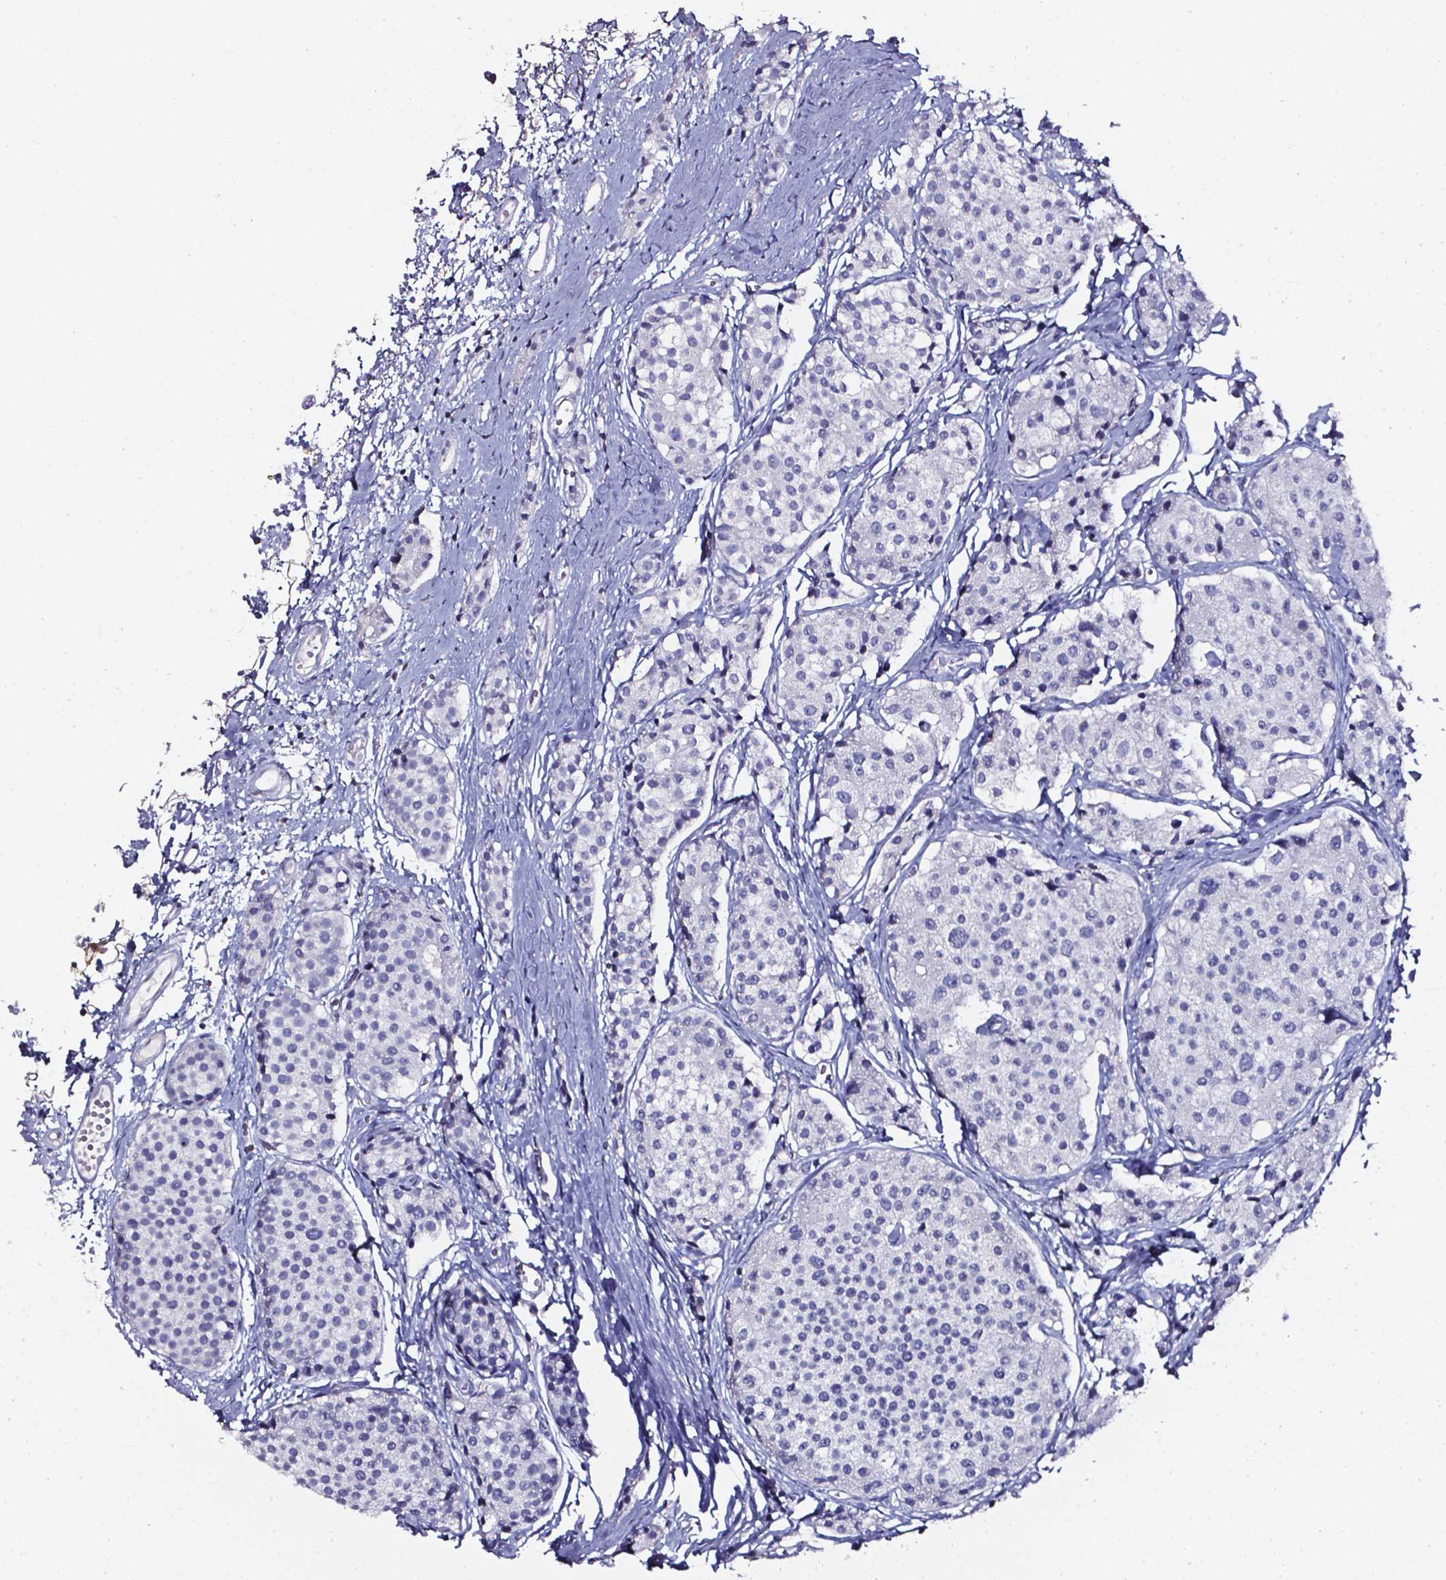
{"staining": {"intensity": "negative", "quantity": "none", "location": "none"}, "tissue": "carcinoid", "cell_type": "Tumor cells", "image_type": "cancer", "snomed": [{"axis": "morphology", "description": "Carcinoid, malignant, NOS"}, {"axis": "topography", "description": "Small intestine"}], "caption": "Tumor cells show no significant expression in carcinoid (malignant).", "gene": "AKR1B10", "patient": {"sex": "female", "age": 65}}